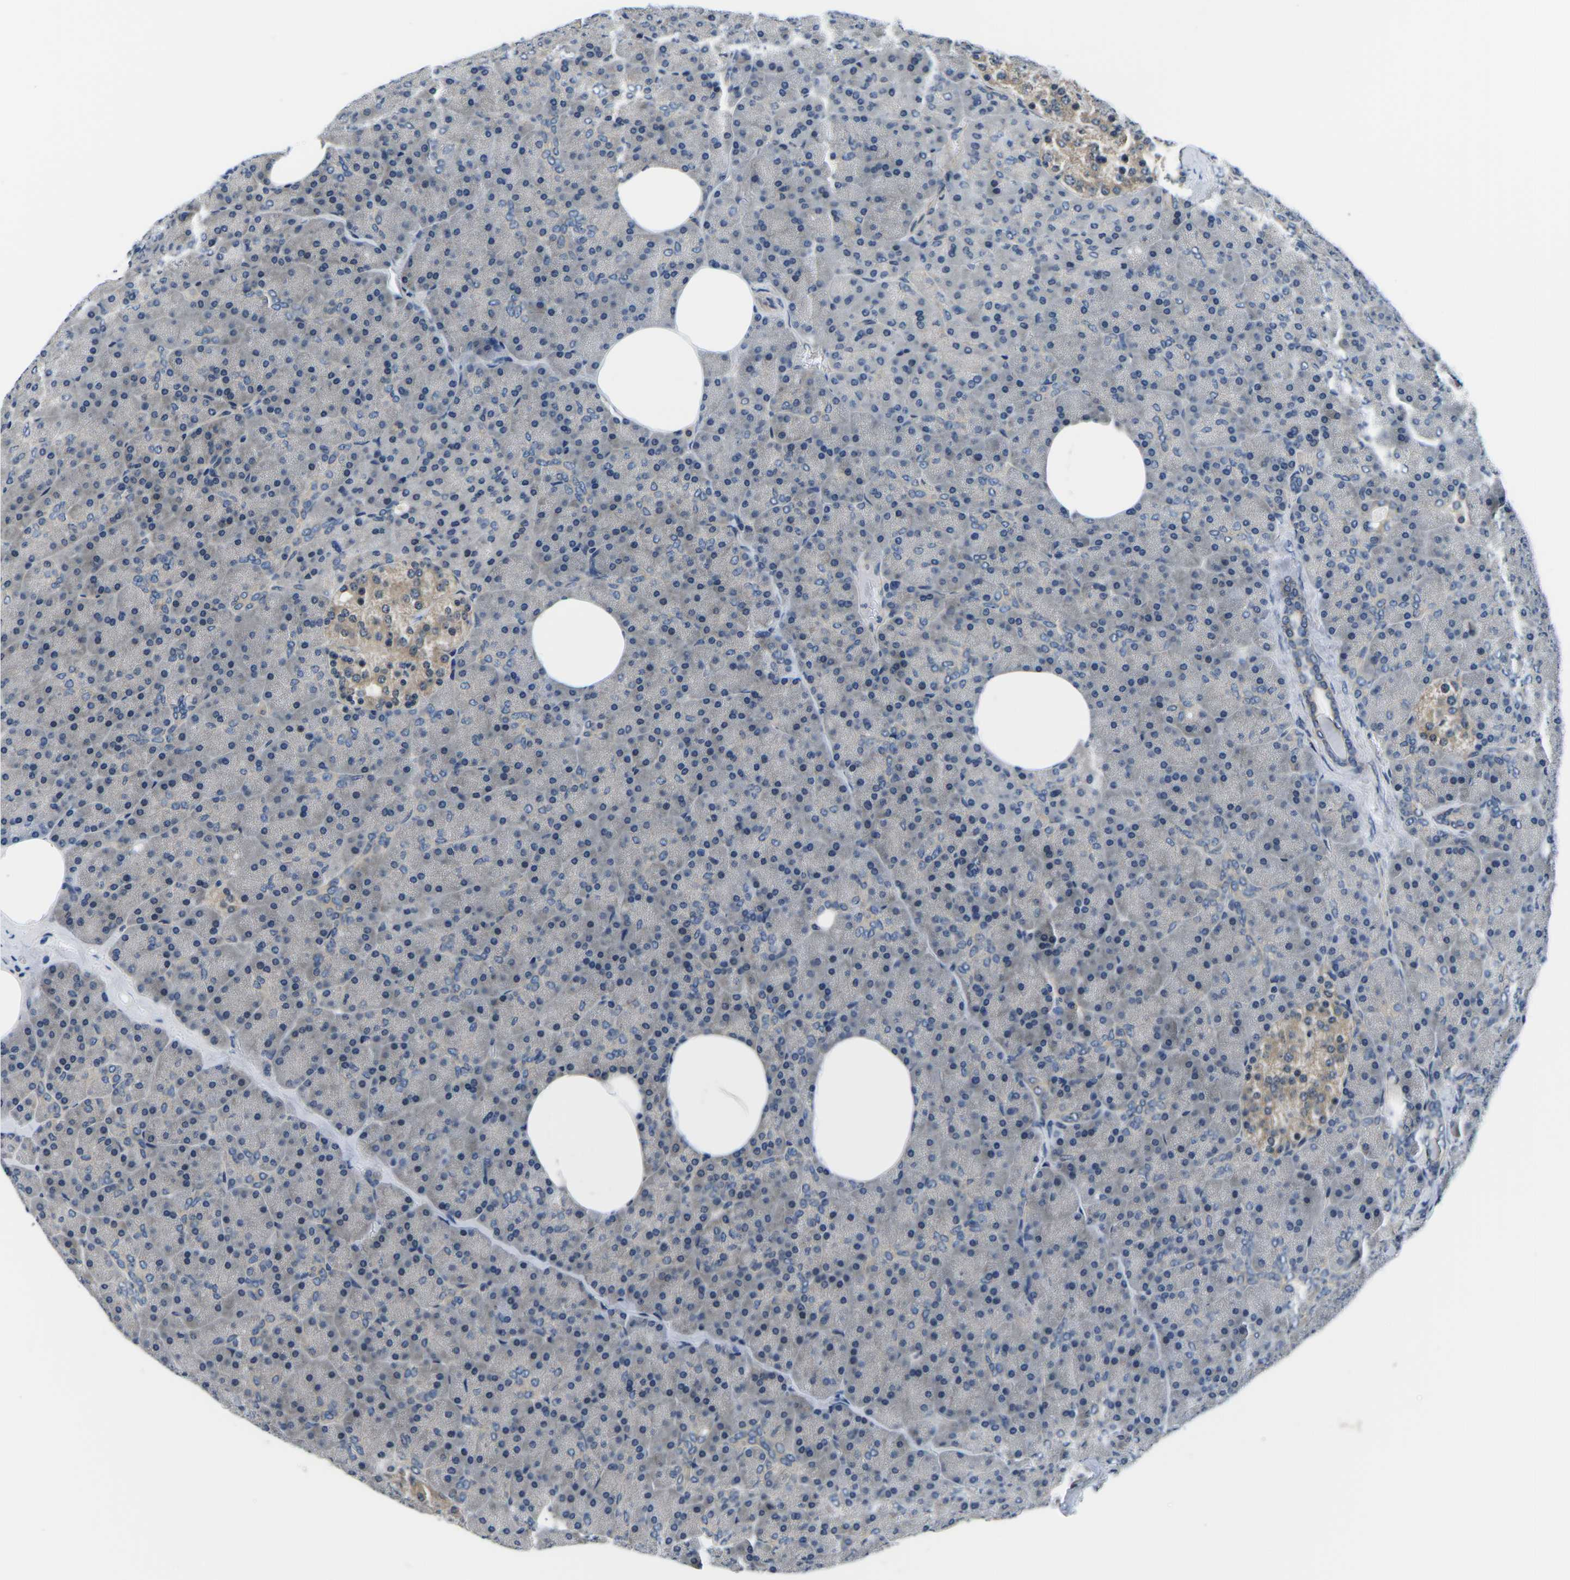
{"staining": {"intensity": "moderate", "quantity": "<25%", "location": "cytoplasmic/membranous"}, "tissue": "pancreas", "cell_type": "Exocrine glandular cells", "image_type": "normal", "snomed": [{"axis": "morphology", "description": "Normal tissue, NOS"}, {"axis": "topography", "description": "Pancreas"}], "caption": "Pancreas was stained to show a protein in brown. There is low levels of moderate cytoplasmic/membranous staining in approximately <25% of exocrine glandular cells. The staining was performed using DAB (3,3'-diaminobenzidine), with brown indicating positive protein expression. Nuclei are stained blue with hematoxylin.", "gene": "GSK3B", "patient": {"sex": "female", "age": 35}}